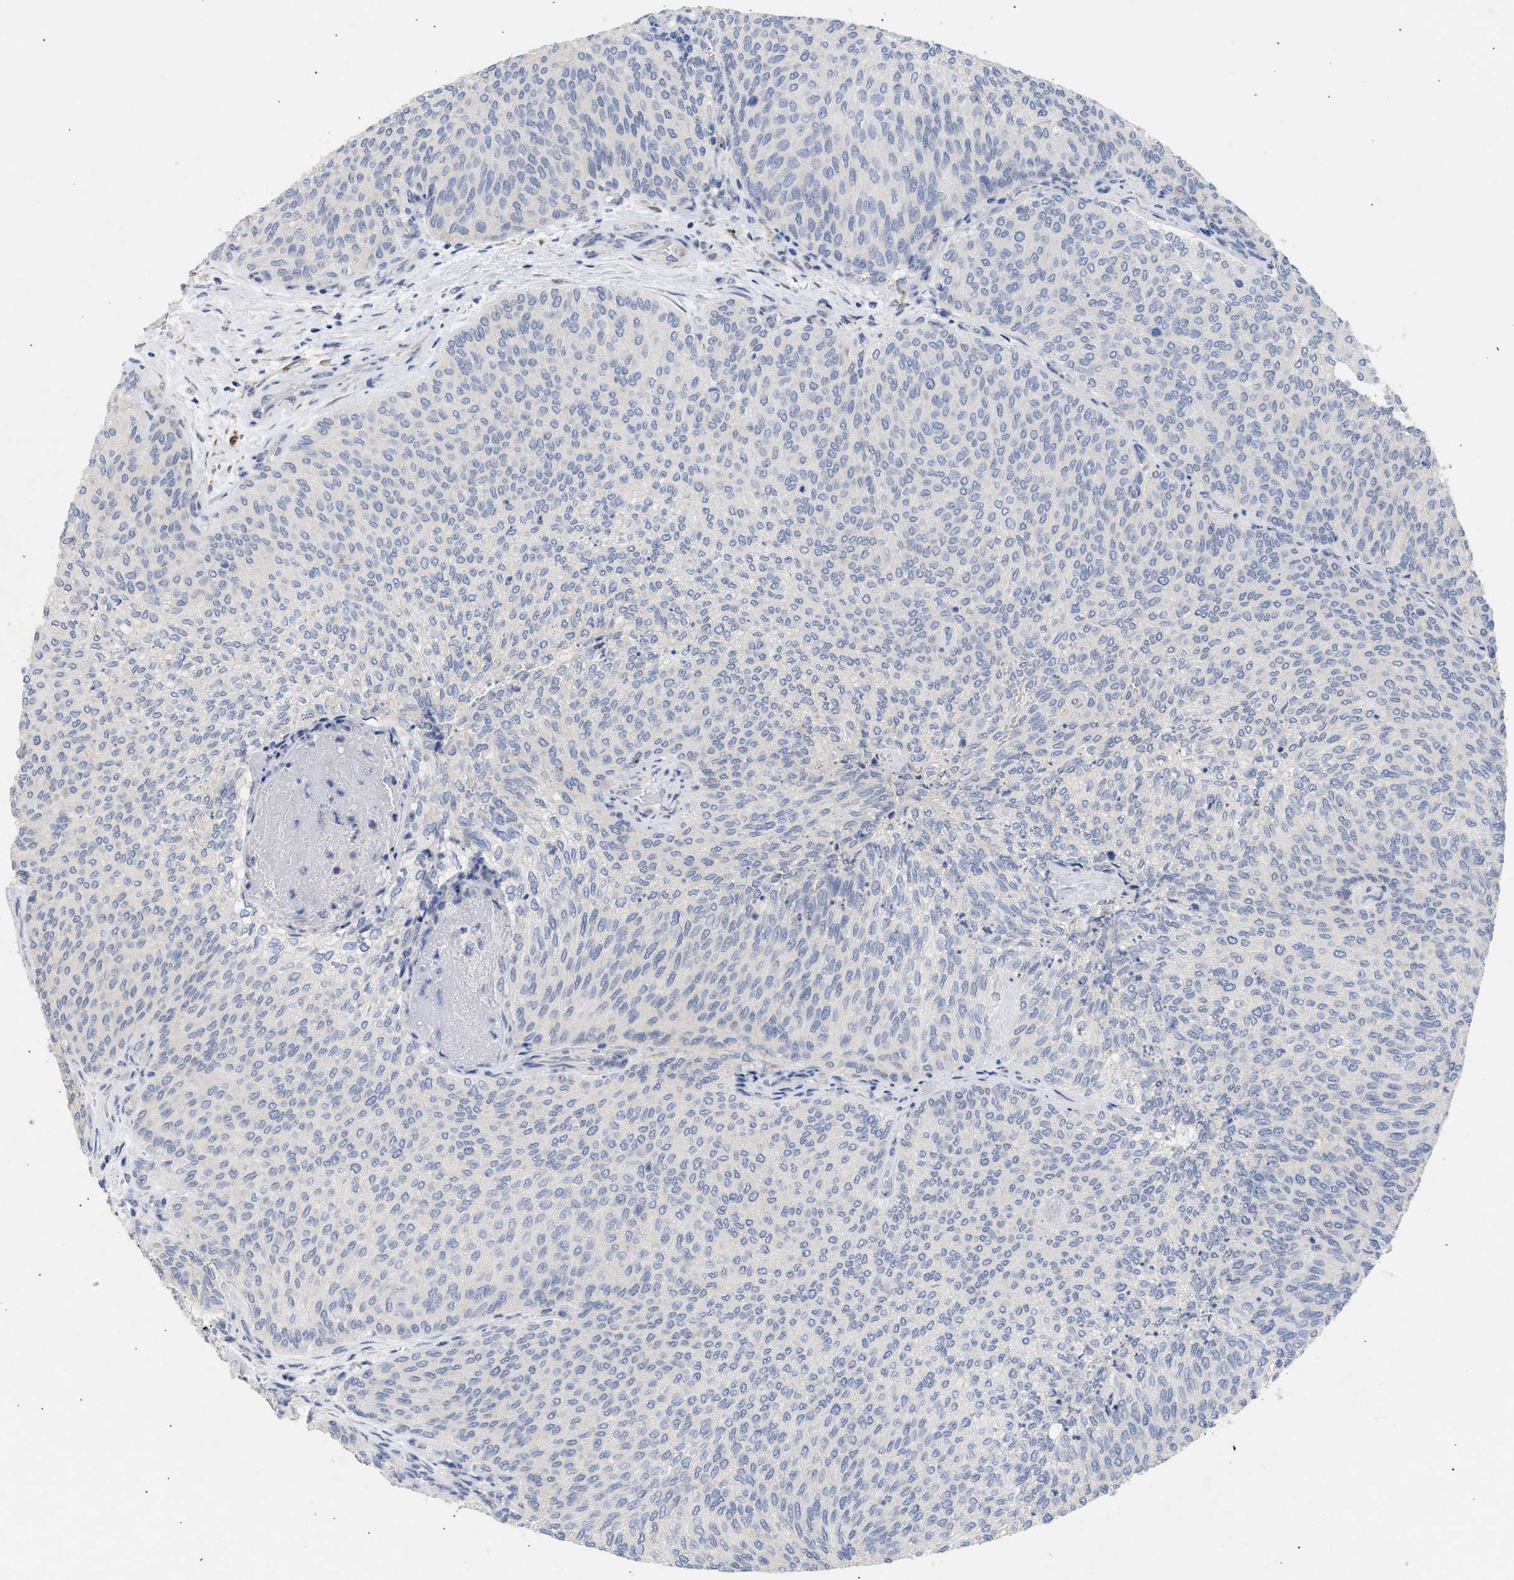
{"staining": {"intensity": "negative", "quantity": "none", "location": "none"}, "tissue": "urothelial cancer", "cell_type": "Tumor cells", "image_type": "cancer", "snomed": [{"axis": "morphology", "description": "Urothelial carcinoma, Low grade"}, {"axis": "topography", "description": "Urinary bladder"}], "caption": "IHC image of urothelial carcinoma (low-grade) stained for a protein (brown), which demonstrates no staining in tumor cells.", "gene": "SELENOM", "patient": {"sex": "female", "age": 79}}